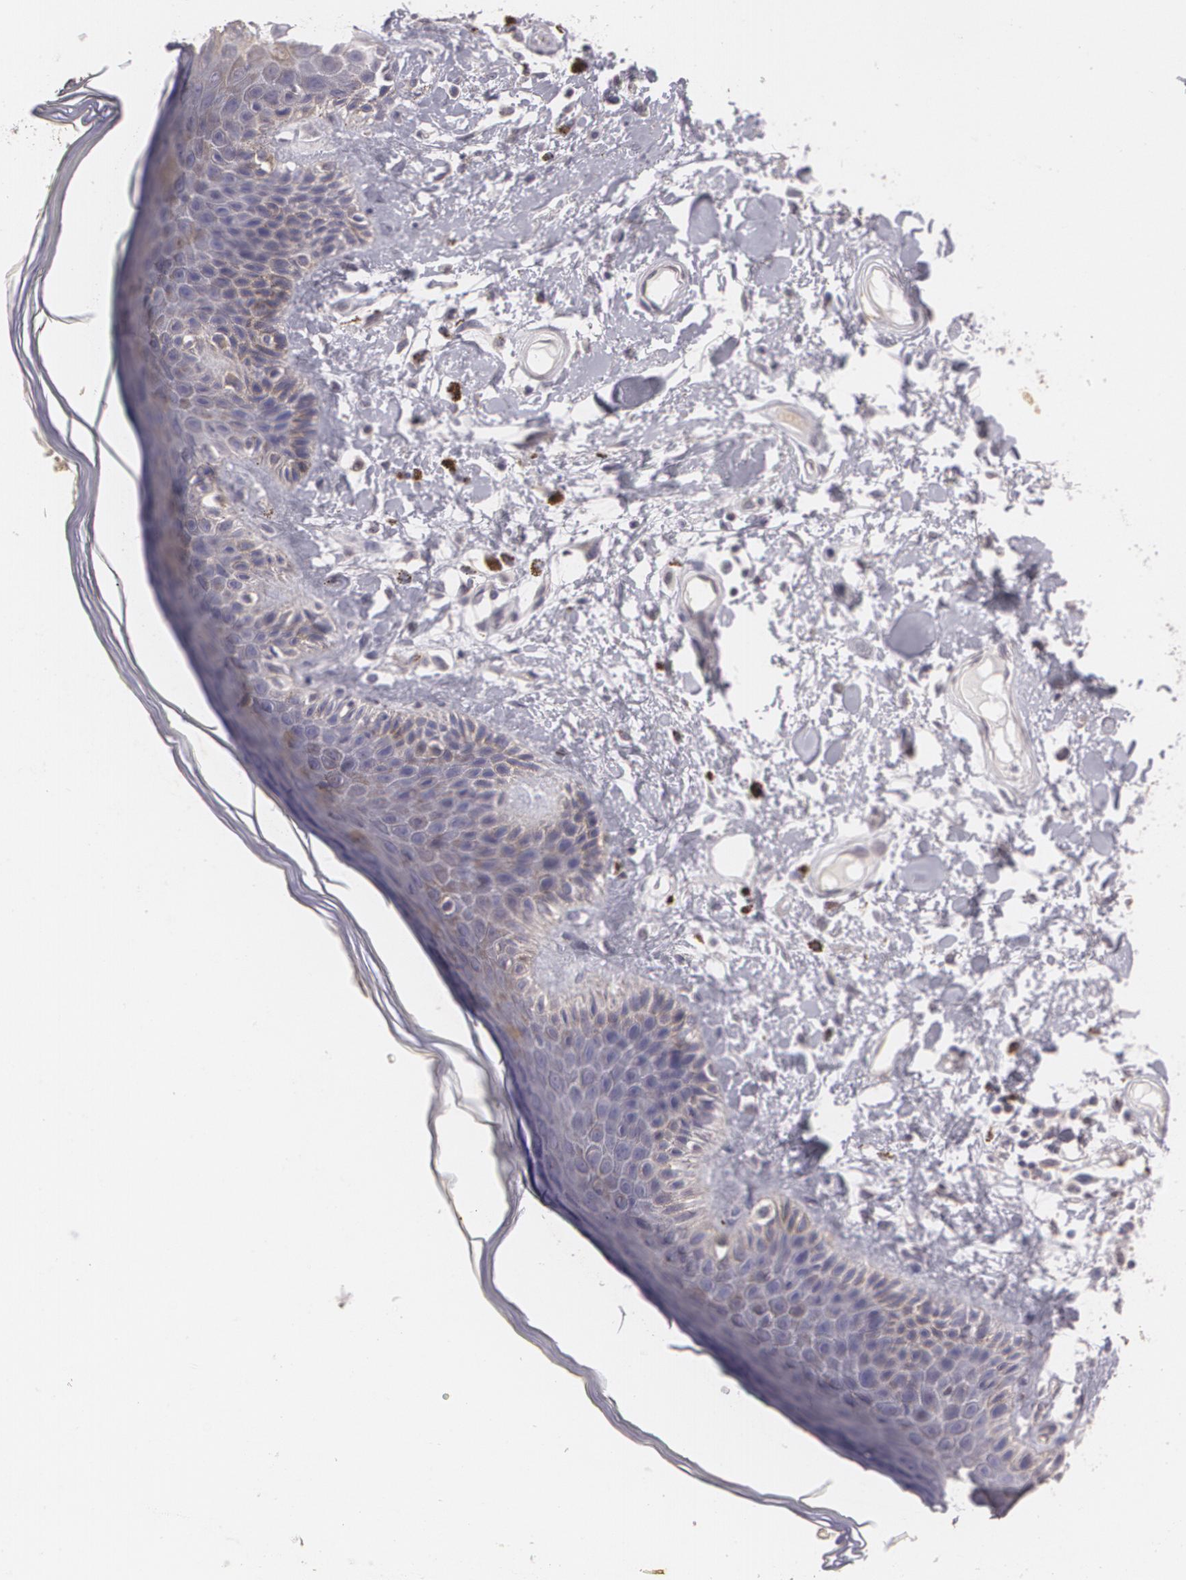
{"staining": {"intensity": "weak", "quantity": "25%-75%", "location": "cytoplasmic/membranous"}, "tissue": "skin", "cell_type": "Epidermal cells", "image_type": "normal", "snomed": [{"axis": "morphology", "description": "Normal tissue, NOS"}, {"axis": "topography", "description": "Anal"}], "caption": "Immunohistochemistry photomicrograph of unremarkable skin: skin stained using immunohistochemistry exhibits low levels of weak protein expression localized specifically in the cytoplasmic/membranous of epidermal cells, appearing as a cytoplasmic/membranous brown color.", "gene": "KCNA4", "patient": {"sex": "female", "age": 78}}